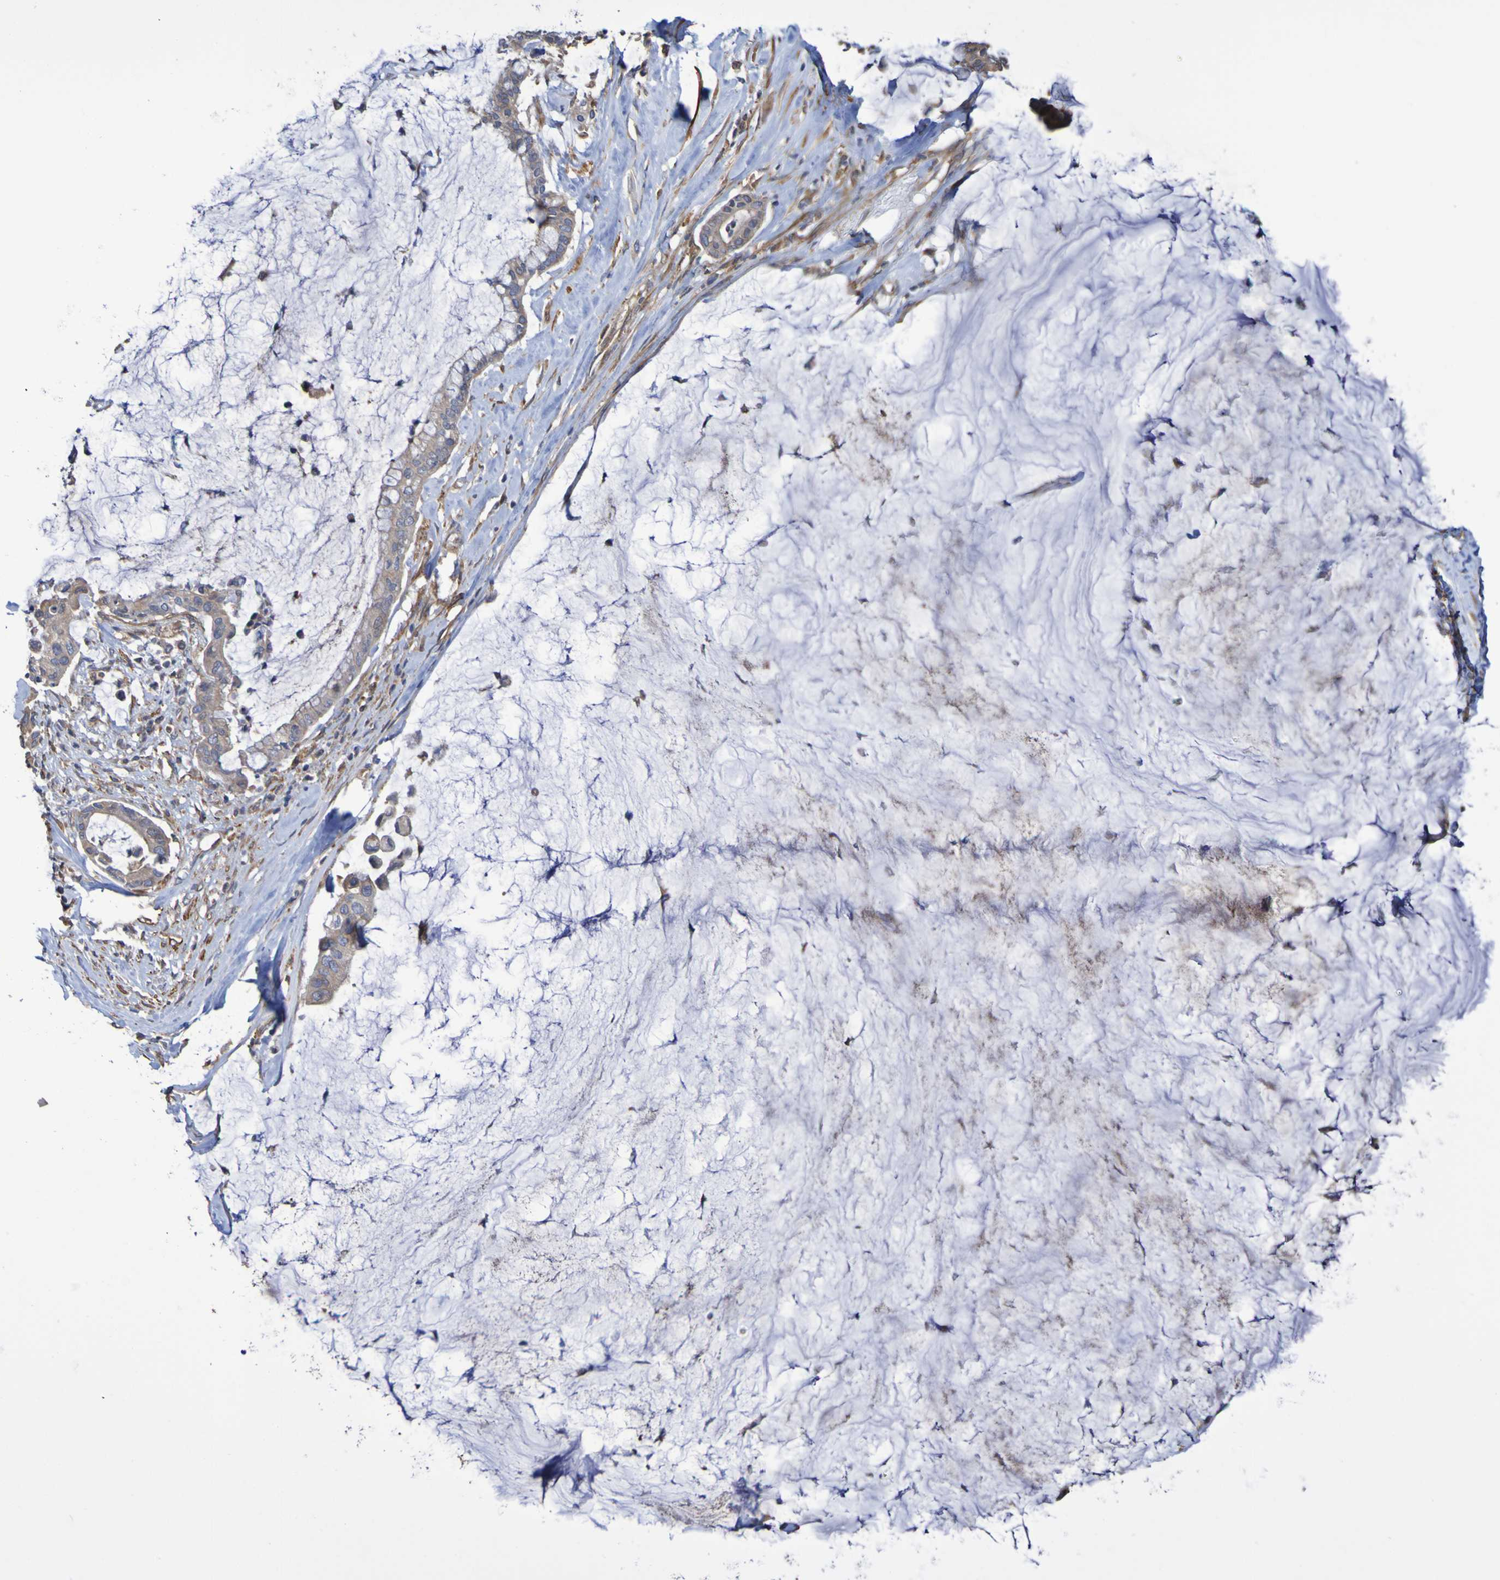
{"staining": {"intensity": "weak", "quantity": ">75%", "location": "cytoplasmic/membranous"}, "tissue": "pancreatic cancer", "cell_type": "Tumor cells", "image_type": "cancer", "snomed": [{"axis": "morphology", "description": "Adenocarcinoma, NOS"}, {"axis": "topography", "description": "Pancreas"}], "caption": "Brown immunohistochemical staining in pancreatic adenocarcinoma shows weak cytoplasmic/membranous positivity in about >75% of tumor cells.", "gene": "RAB11A", "patient": {"sex": "male", "age": 41}}